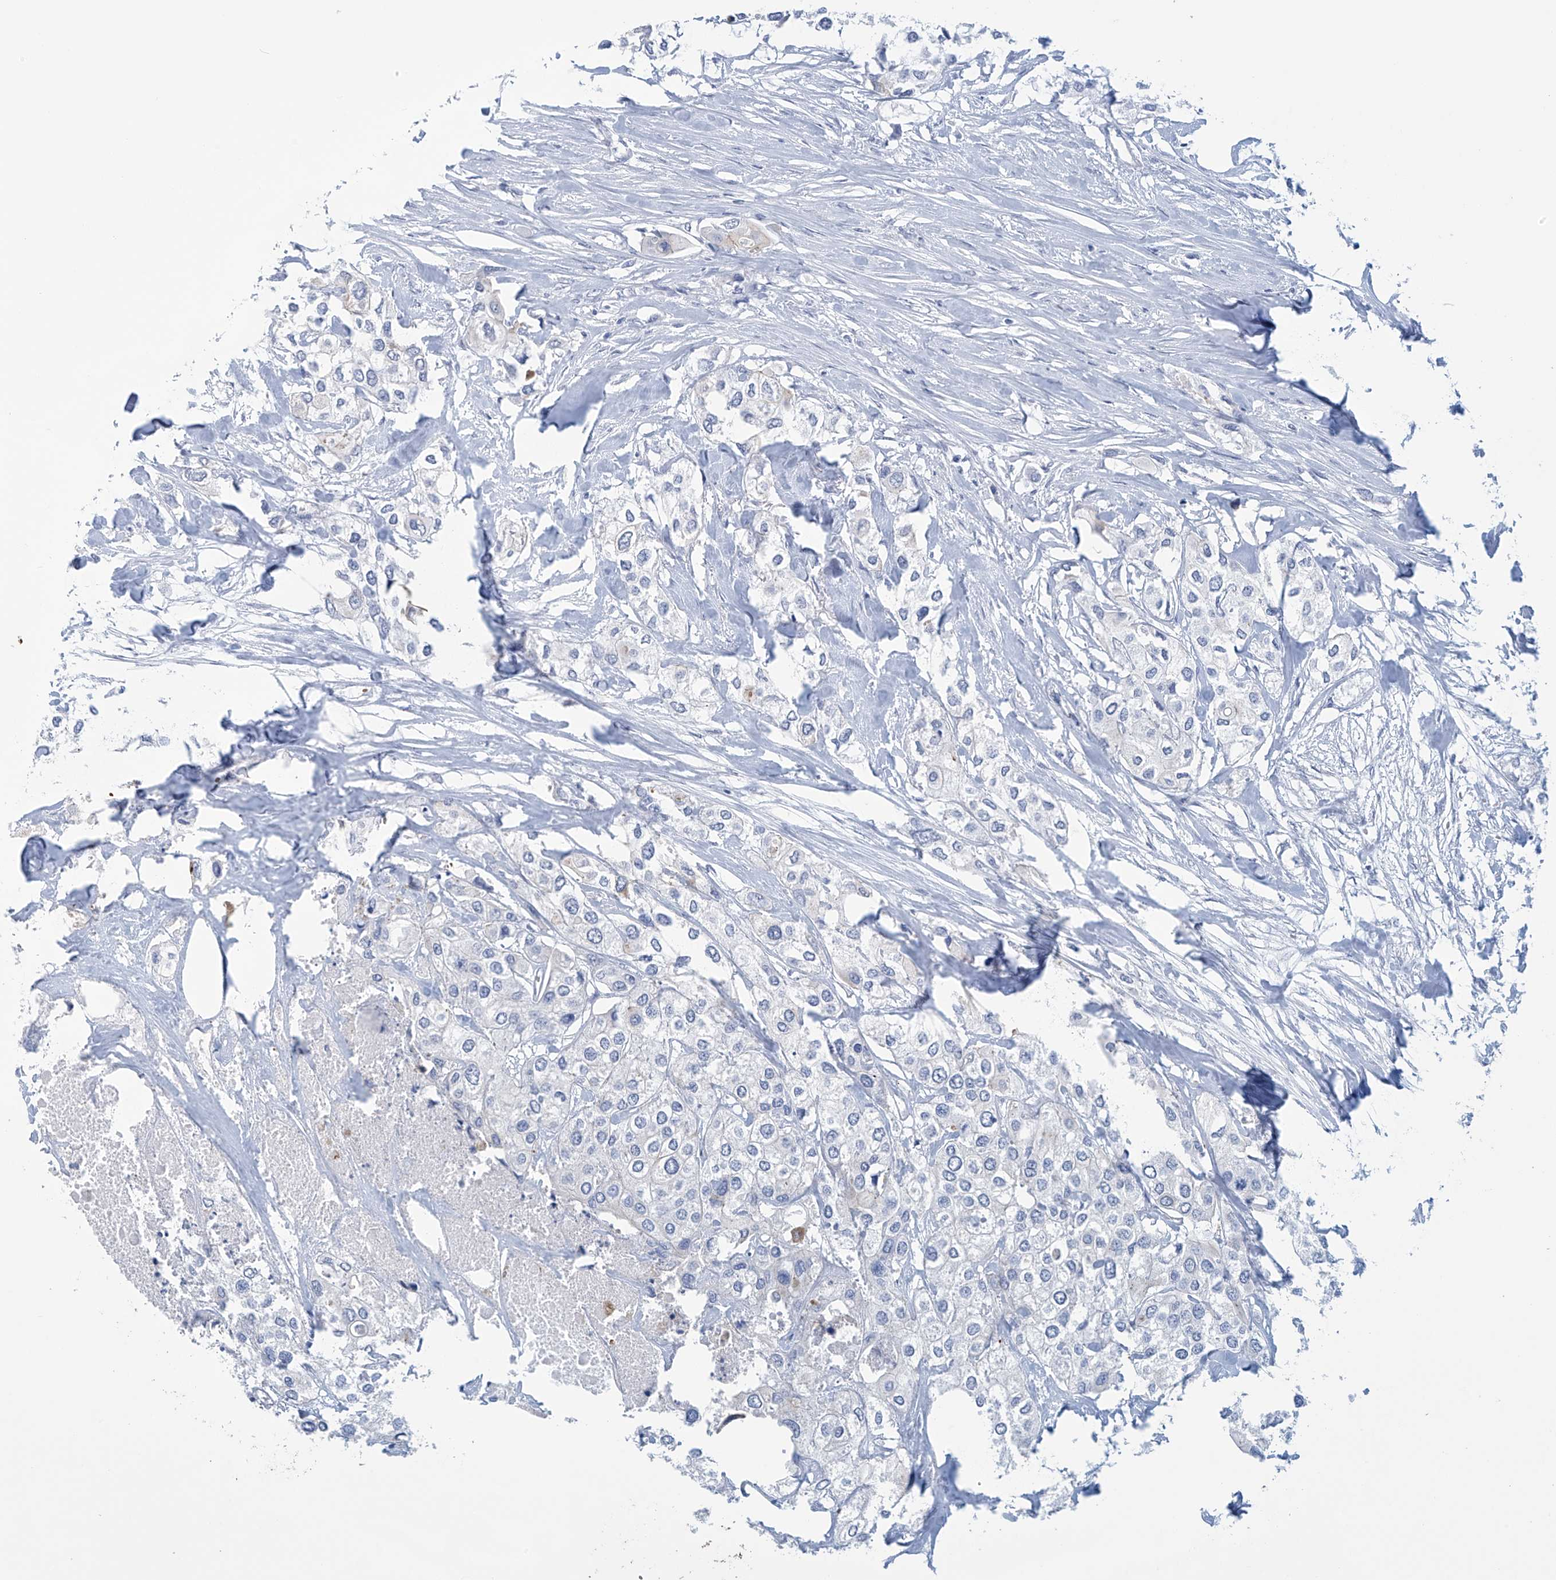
{"staining": {"intensity": "negative", "quantity": "none", "location": "none"}, "tissue": "urothelial cancer", "cell_type": "Tumor cells", "image_type": "cancer", "snomed": [{"axis": "morphology", "description": "Urothelial carcinoma, High grade"}, {"axis": "topography", "description": "Urinary bladder"}], "caption": "Image shows no significant protein staining in tumor cells of high-grade urothelial carcinoma.", "gene": "DSP", "patient": {"sex": "male", "age": 64}}